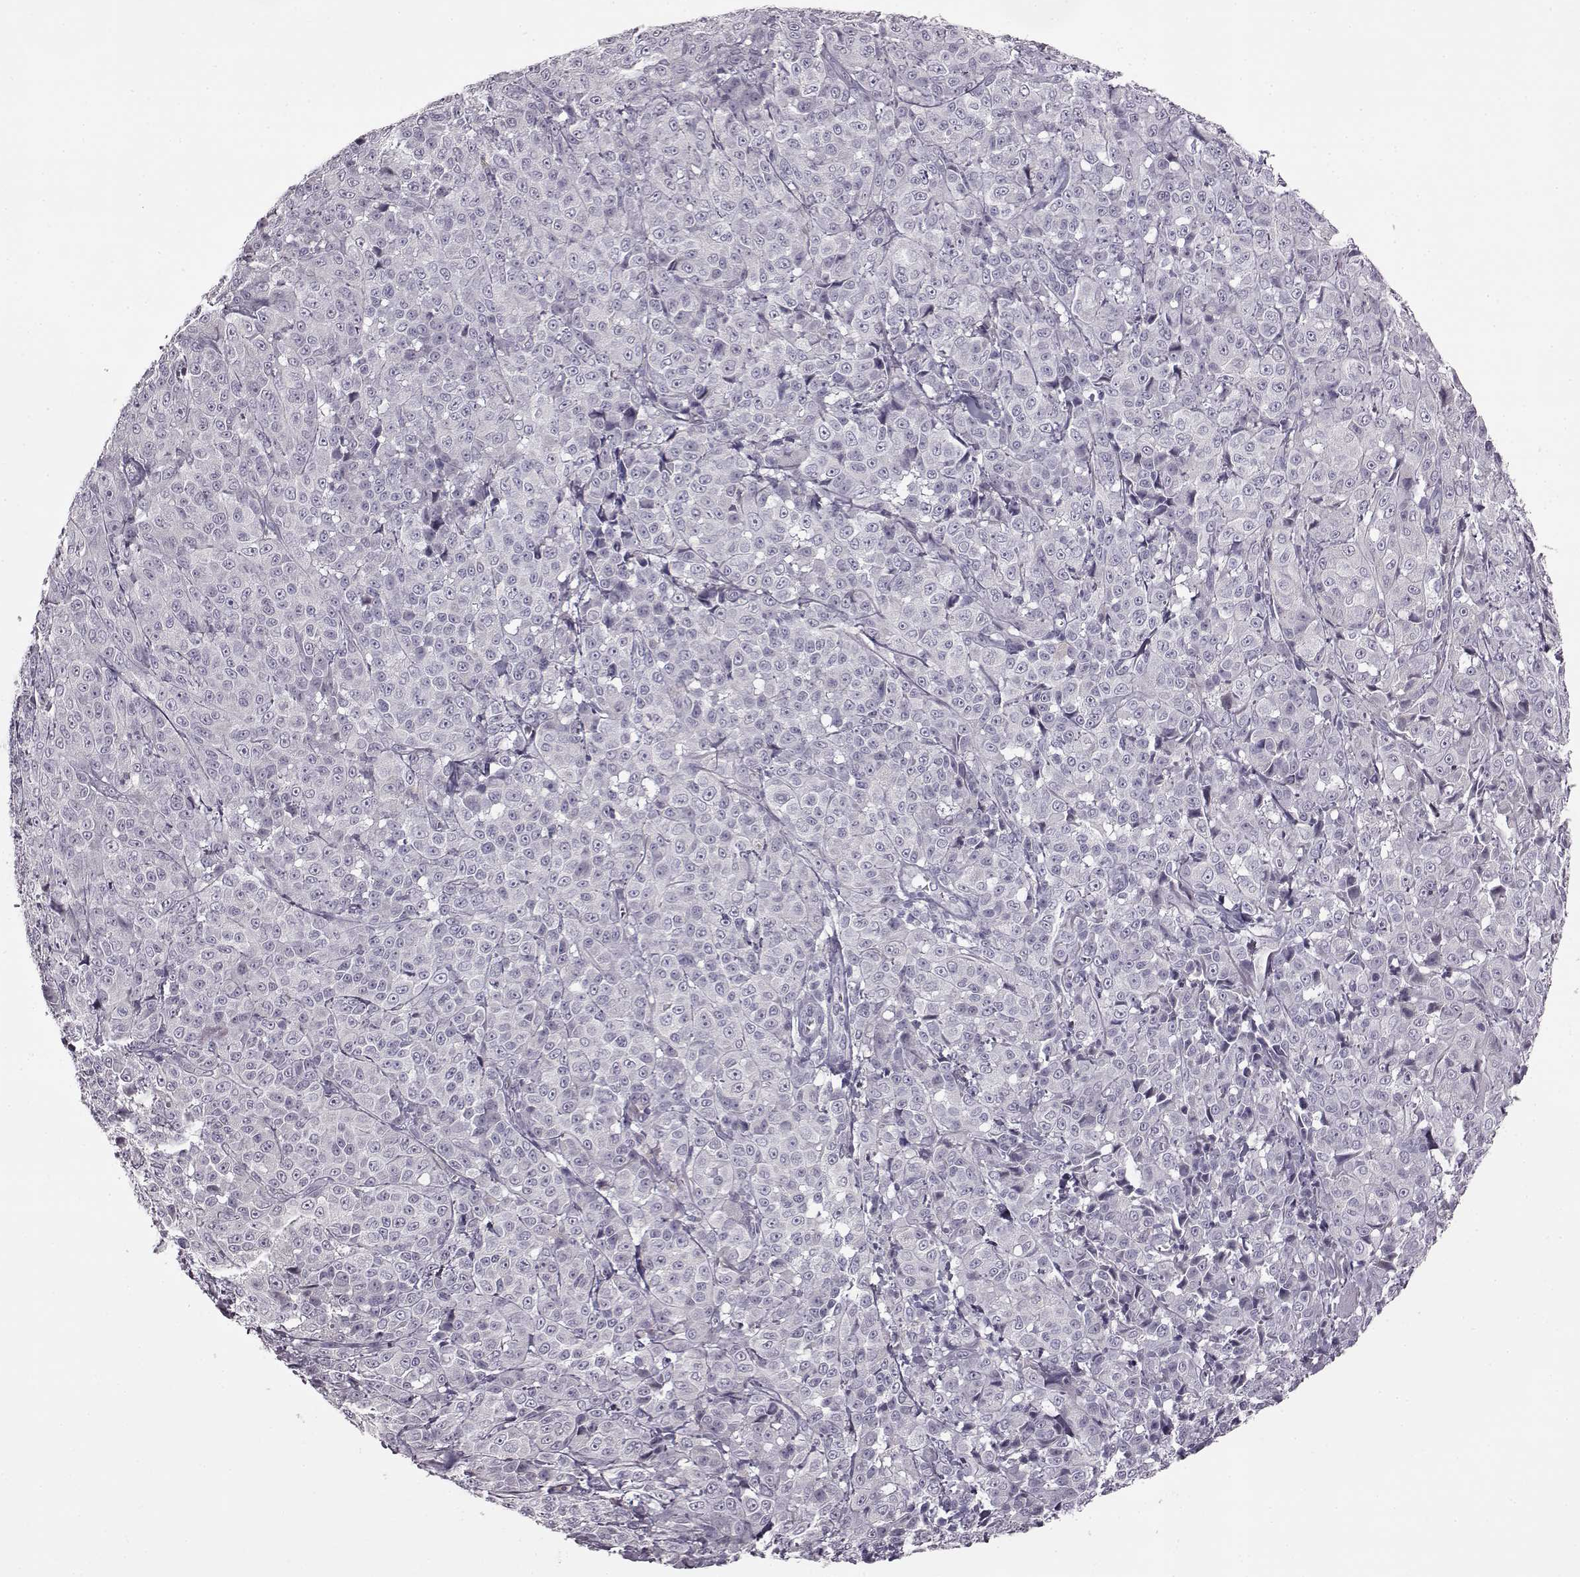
{"staining": {"intensity": "negative", "quantity": "none", "location": "none"}, "tissue": "melanoma", "cell_type": "Tumor cells", "image_type": "cancer", "snomed": [{"axis": "morphology", "description": "Malignant melanoma, NOS"}, {"axis": "topography", "description": "Skin"}], "caption": "Immunohistochemistry (IHC) of human melanoma demonstrates no staining in tumor cells.", "gene": "ODAD4", "patient": {"sex": "male", "age": 89}}